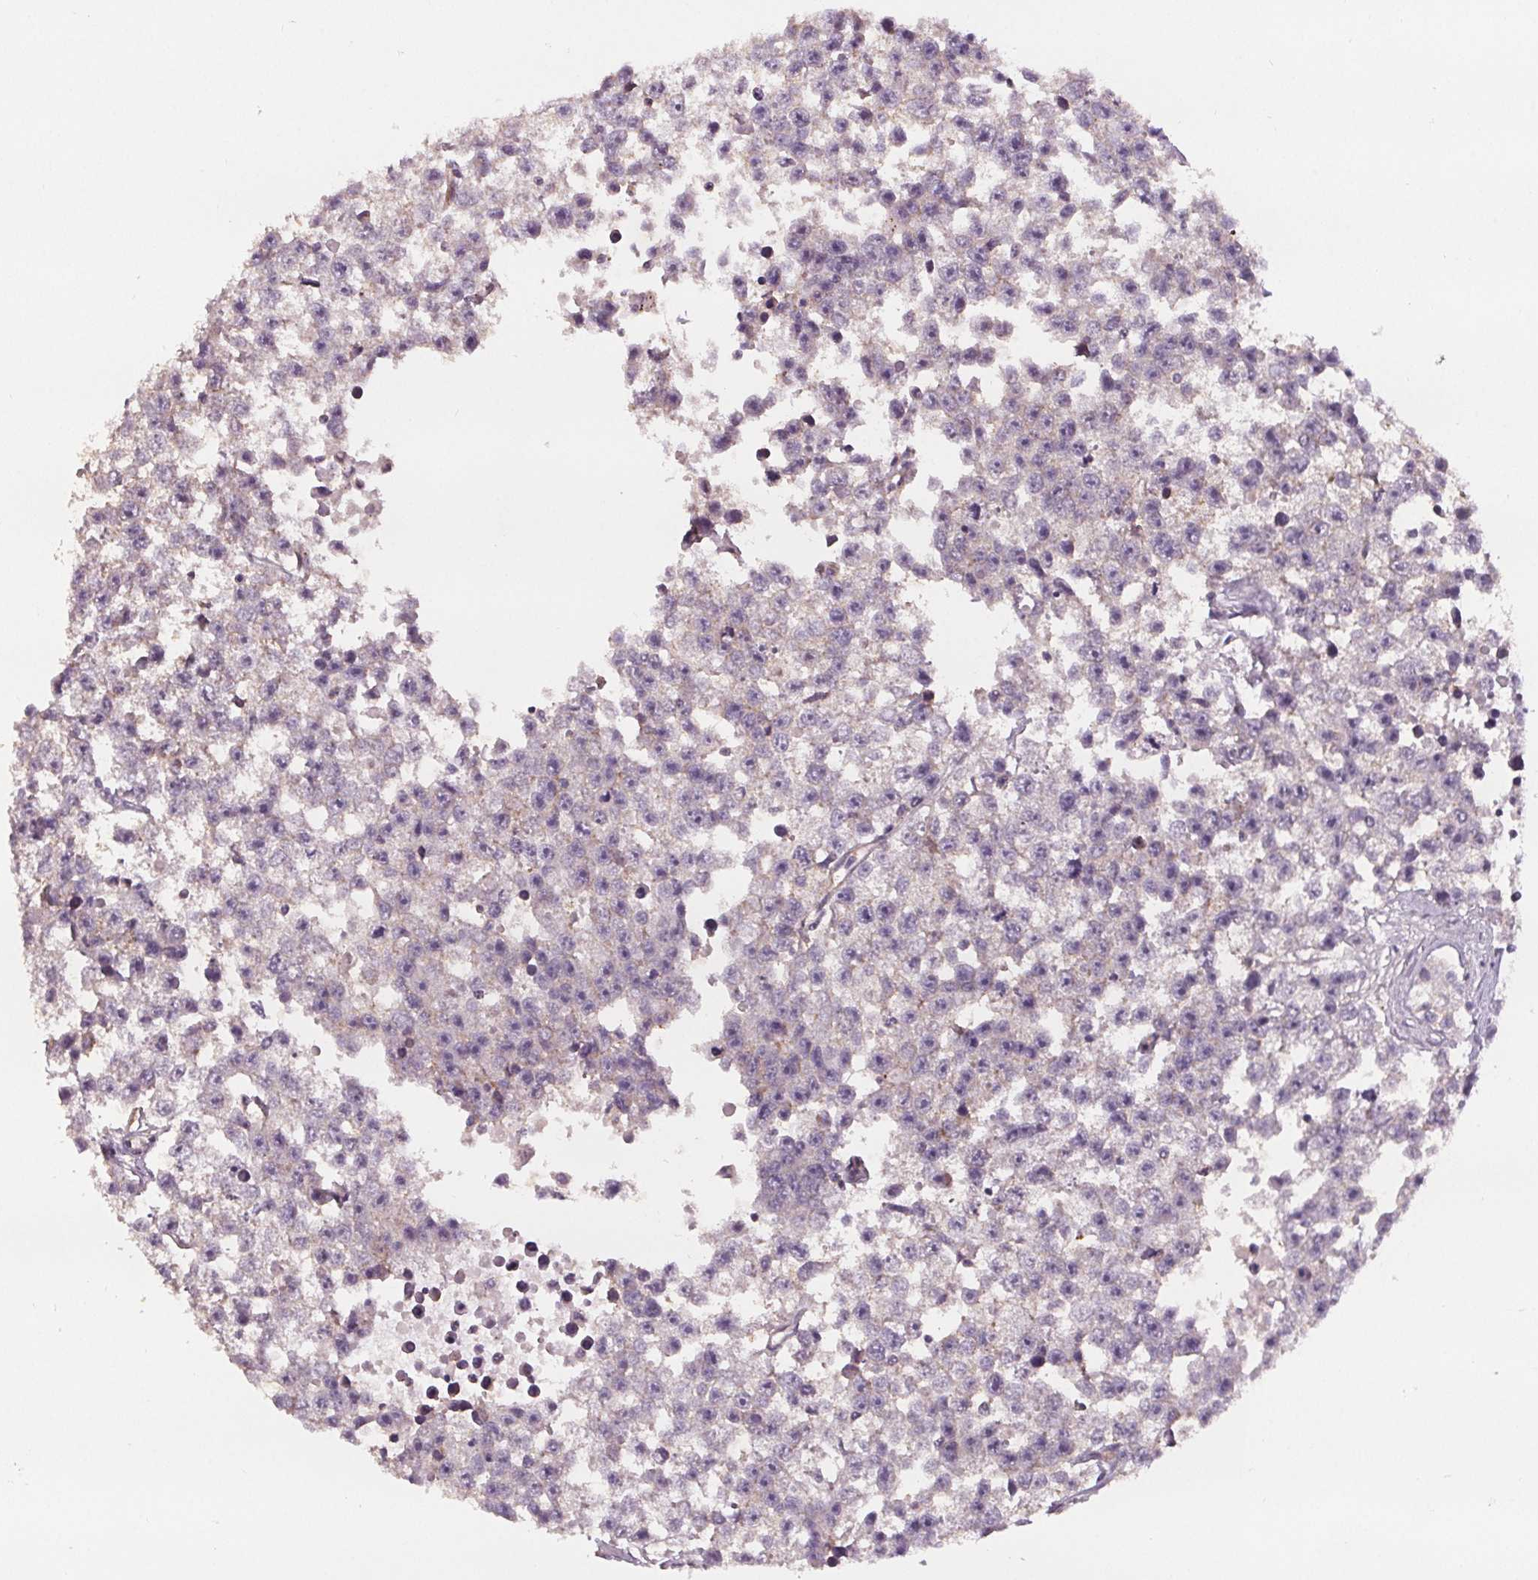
{"staining": {"intensity": "negative", "quantity": "none", "location": "none"}, "tissue": "testis cancer", "cell_type": "Tumor cells", "image_type": "cancer", "snomed": [{"axis": "morphology", "description": "Seminoma, NOS"}, {"axis": "topography", "description": "Testis"}], "caption": "A micrograph of testis seminoma stained for a protein exhibits no brown staining in tumor cells.", "gene": "ATP1A1", "patient": {"sex": "male", "age": 26}}